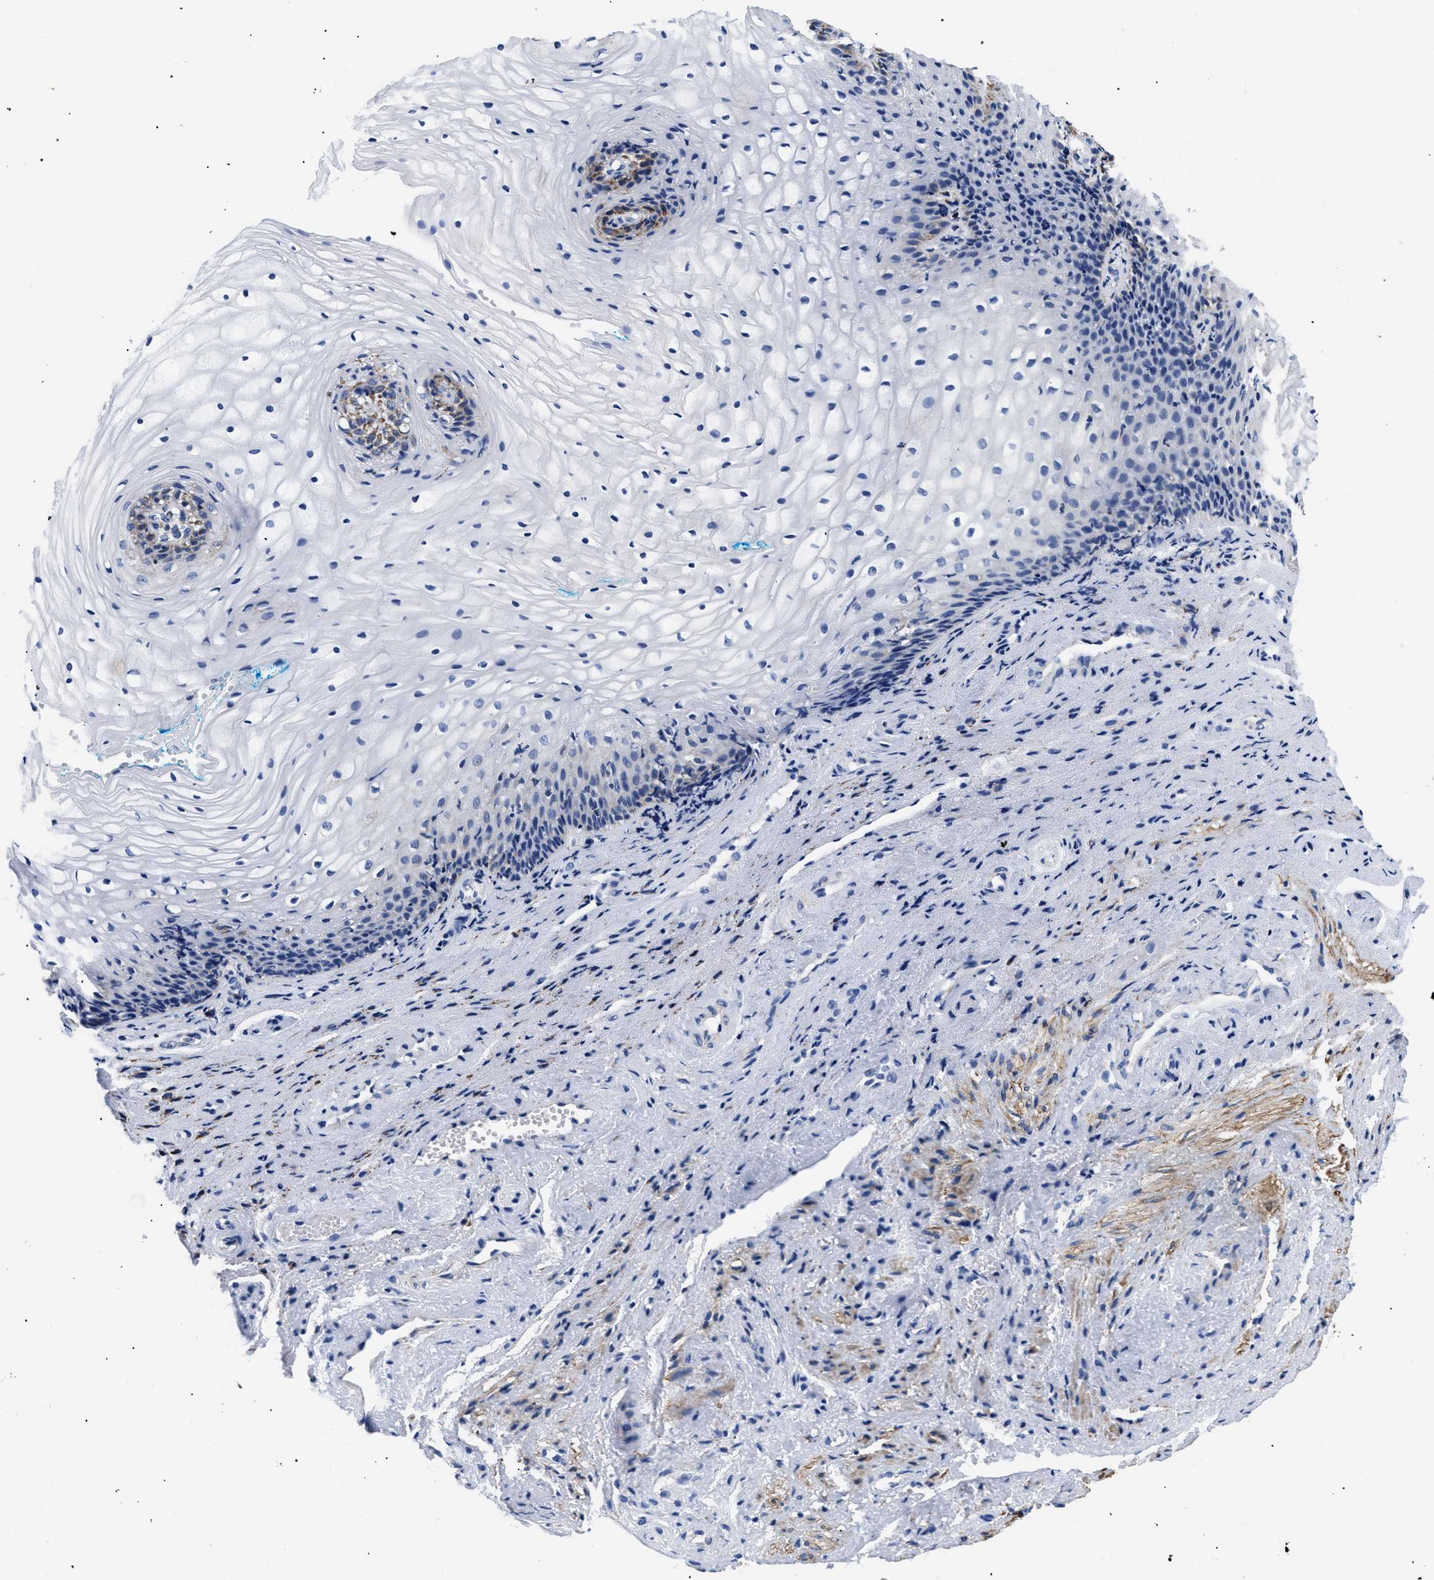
{"staining": {"intensity": "negative", "quantity": "none", "location": "none"}, "tissue": "vagina", "cell_type": "Squamous epithelial cells", "image_type": "normal", "snomed": [{"axis": "morphology", "description": "Normal tissue, NOS"}, {"axis": "topography", "description": "Vagina"}], "caption": "This is an immunohistochemistry (IHC) image of benign vagina. There is no staining in squamous epithelial cells.", "gene": "GPR149", "patient": {"sex": "female", "age": 34}}